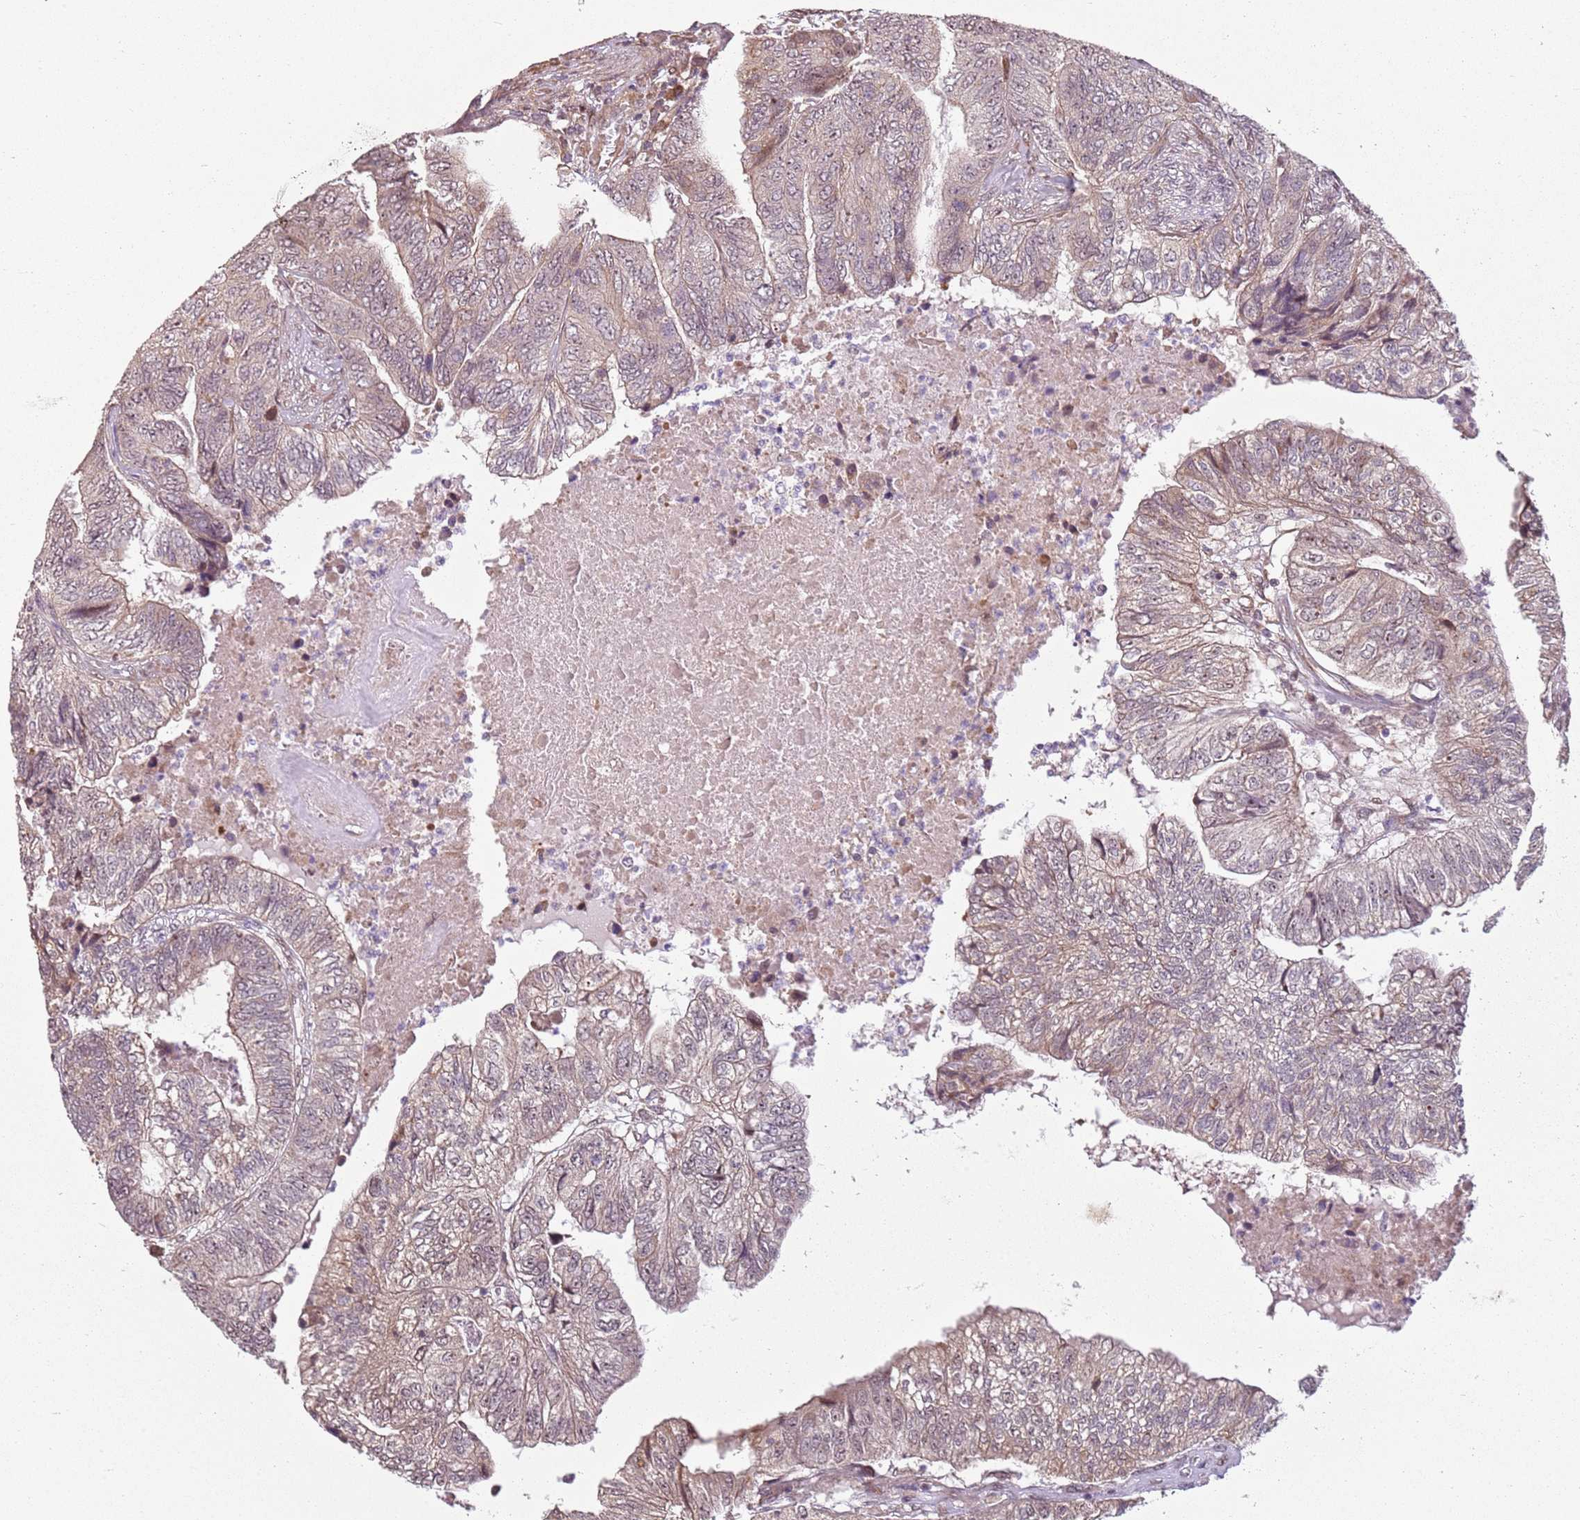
{"staining": {"intensity": "weak", "quantity": ">75%", "location": "cytoplasmic/membranous,nuclear"}, "tissue": "colorectal cancer", "cell_type": "Tumor cells", "image_type": "cancer", "snomed": [{"axis": "morphology", "description": "Adenocarcinoma, NOS"}, {"axis": "topography", "description": "Colon"}], "caption": "Immunohistochemistry (IHC) histopathology image of colorectal cancer stained for a protein (brown), which reveals low levels of weak cytoplasmic/membranous and nuclear staining in about >75% of tumor cells.", "gene": "CHURC1", "patient": {"sex": "female", "age": 67}}